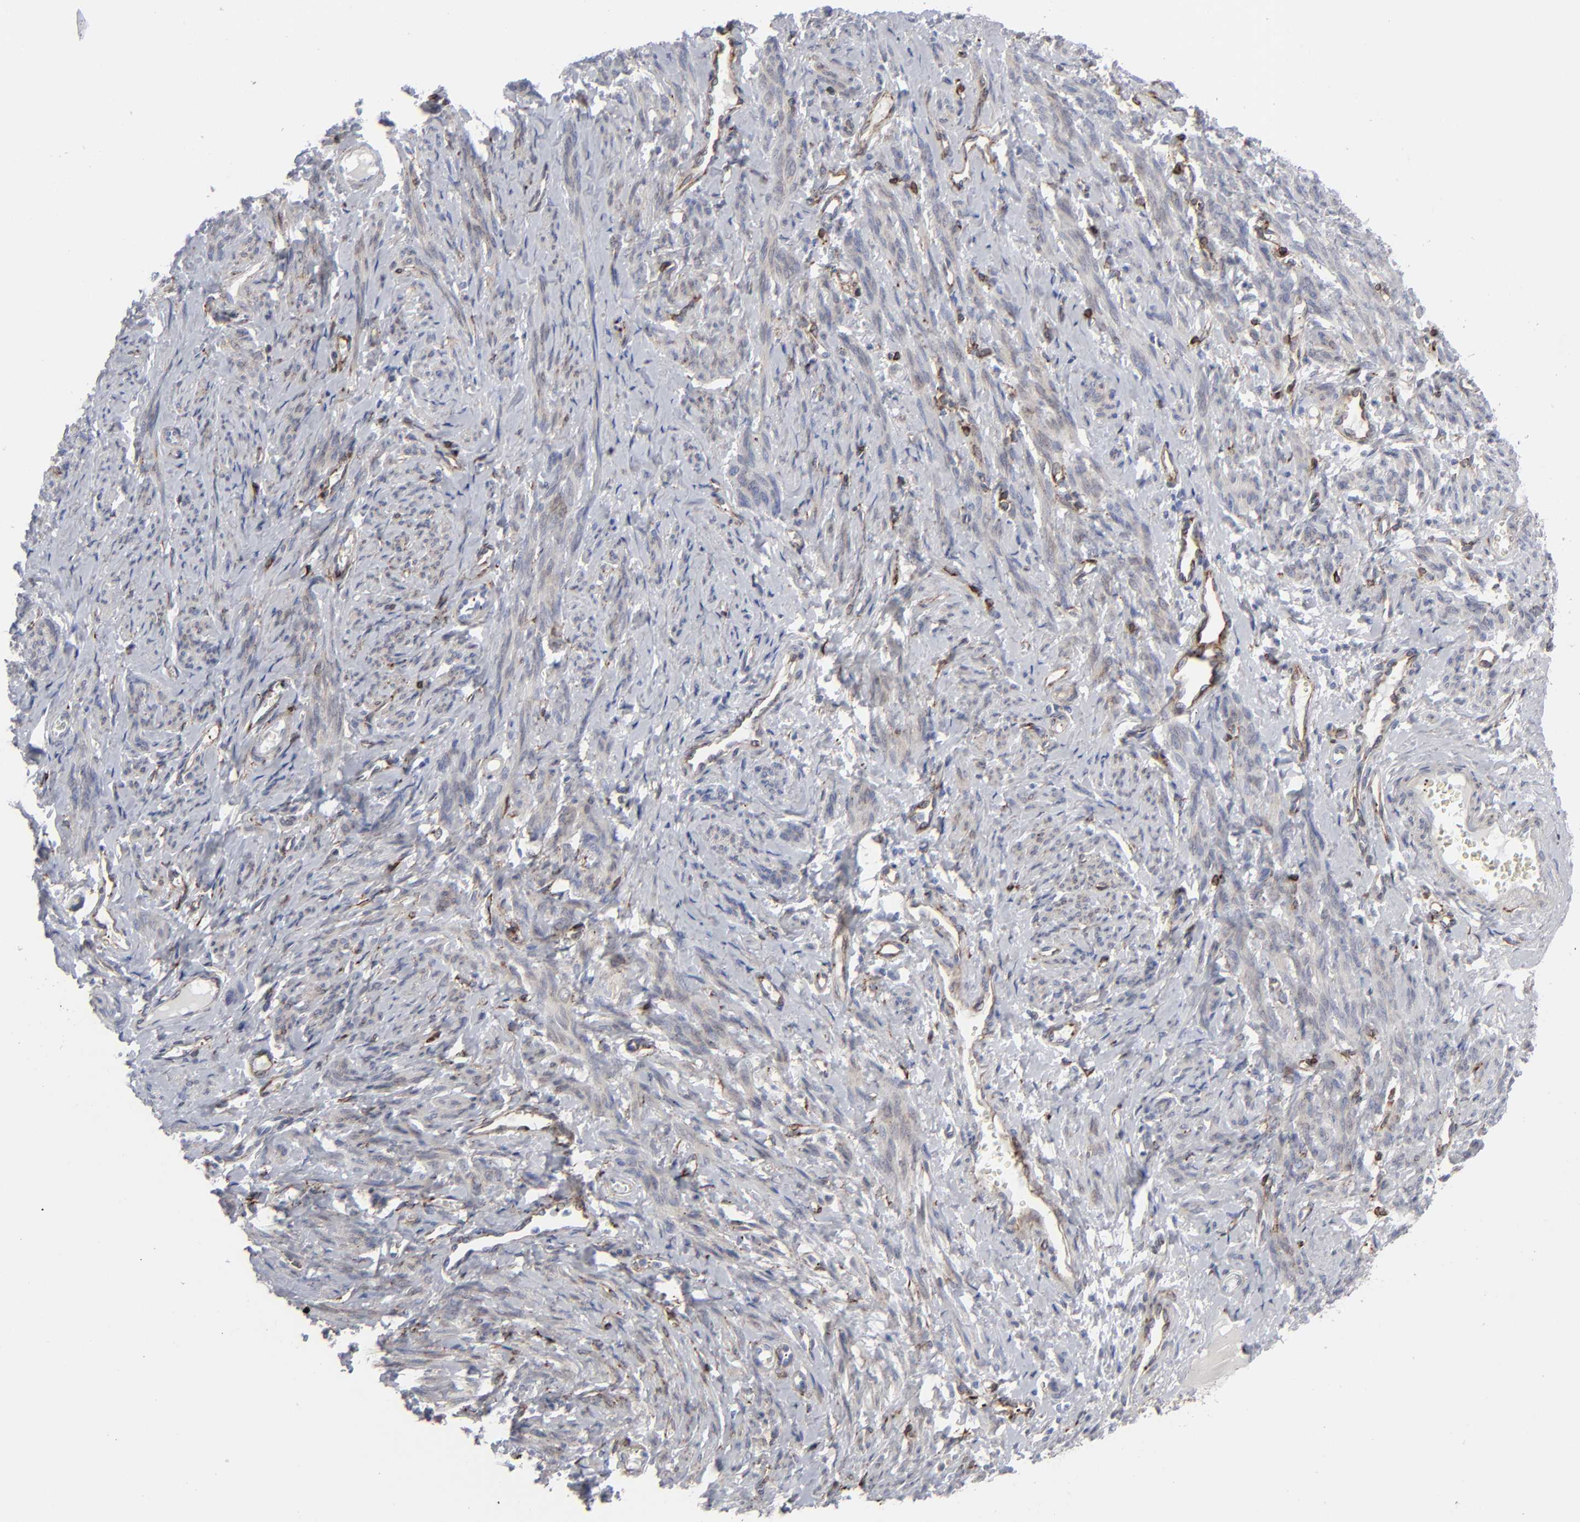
{"staining": {"intensity": "weak", "quantity": "25%-75%", "location": "nuclear"}, "tissue": "smooth muscle", "cell_type": "Smooth muscle cells", "image_type": "normal", "snomed": [{"axis": "morphology", "description": "Normal tissue, NOS"}, {"axis": "topography", "description": "Cervix"}, {"axis": "topography", "description": "Endometrium"}], "caption": "Immunohistochemical staining of unremarkable smooth muscle displays weak nuclear protein staining in about 25%-75% of smooth muscle cells. (Brightfield microscopy of DAB IHC at high magnification).", "gene": "SPARC", "patient": {"sex": "female", "age": 65}}